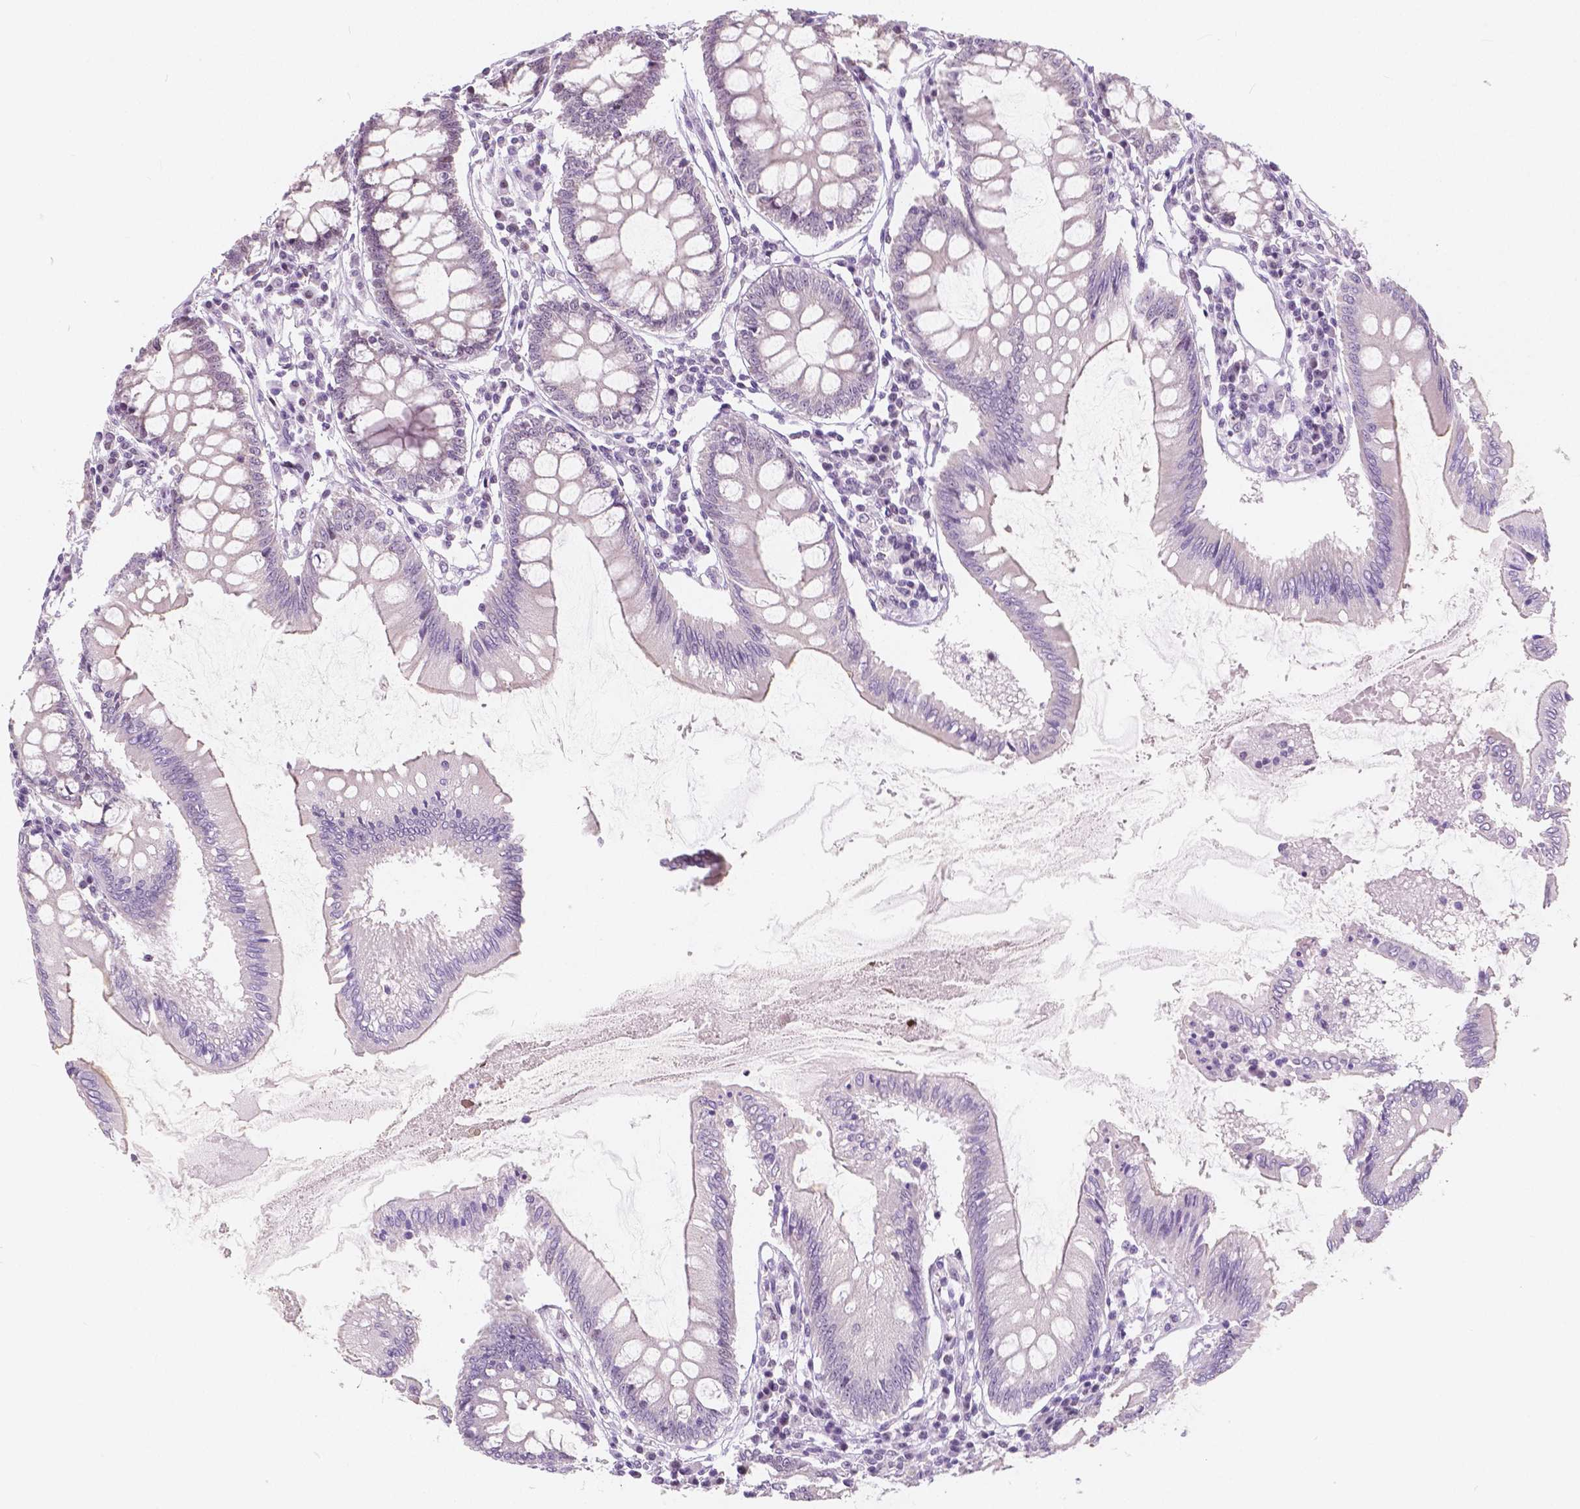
{"staining": {"intensity": "negative", "quantity": "none", "location": "none"}, "tissue": "colon", "cell_type": "Endothelial cells", "image_type": "normal", "snomed": [{"axis": "morphology", "description": "Normal tissue, NOS"}, {"axis": "morphology", "description": "Adenocarcinoma, NOS"}, {"axis": "topography", "description": "Colon"}], "caption": "Immunohistochemistry of benign human colon exhibits no staining in endothelial cells.", "gene": "NOLC1", "patient": {"sex": "male", "age": 83}}